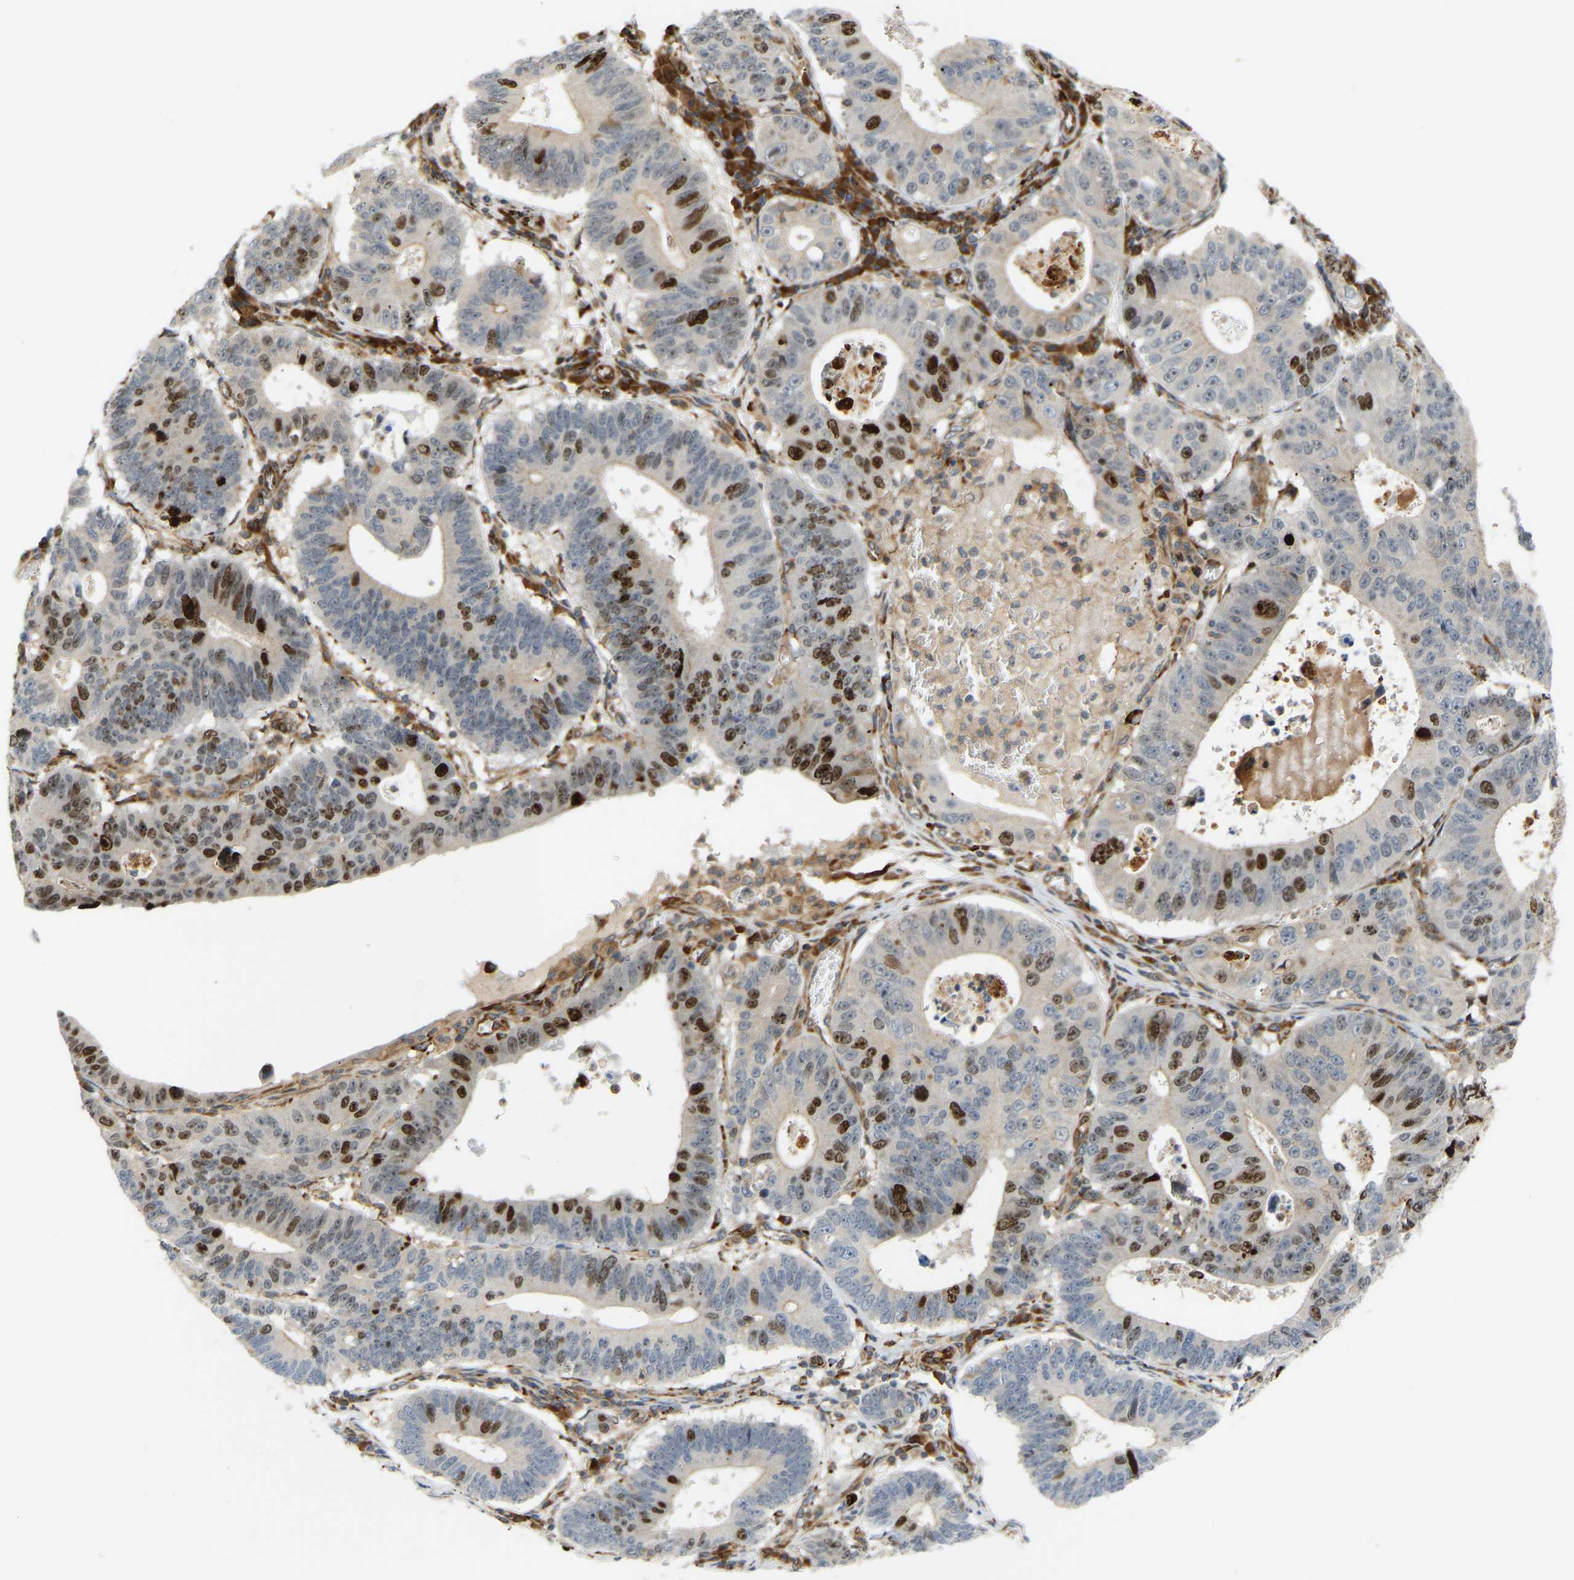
{"staining": {"intensity": "strong", "quantity": "25%-75%", "location": "nuclear"}, "tissue": "stomach cancer", "cell_type": "Tumor cells", "image_type": "cancer", "snomed": [{"axis": "morphology", "description": "Adenocarcinoma, NOS"}, {"axis": "topography", "description": "Stomach"}], "caption": "Immunohistochemistry (IHC) (DAB (3,3'-diaminobenzidine)) staining of stomach adenocarcinoma displays strong nuclear protein staining in approximately 25%-75% of tumor cells.", "gene": "PLCG2", "patient": {"sex": "male", "age": 59}}